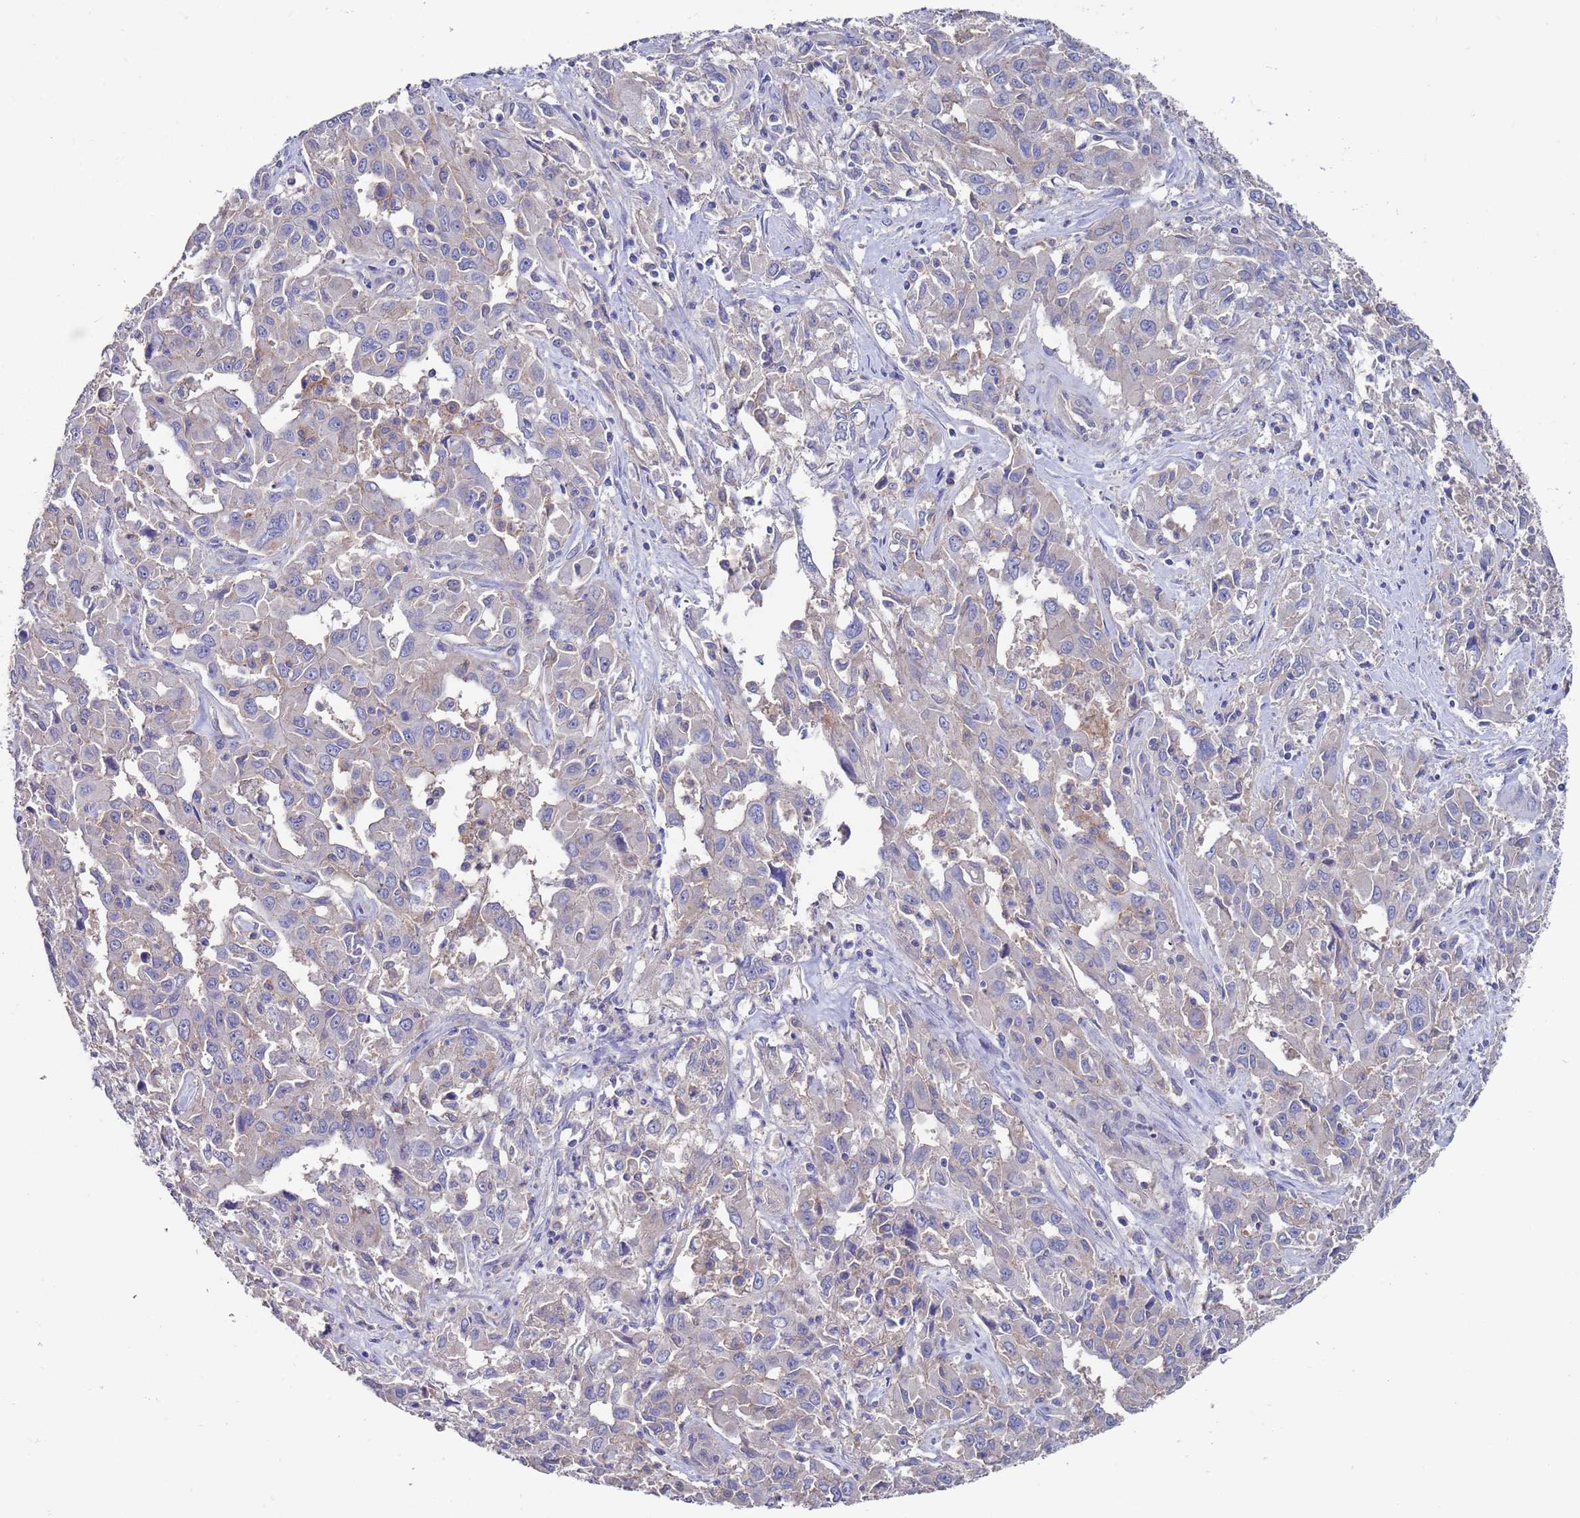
{"staining": {"intensity": "negative", "quantity": "none", "location": "none"}, "tissue": "liver cancer", "cell_type": "Tumor cells", "image_type": "cancer", "snomed": [{"axis": "morphology", "description": "Carcinoma, Hepatocellular, NOS"}, {"axis": "topography", "description": "Liver"}], "caption": "Immunohistochemistry of human hepatocellular carcinoma (liver) exhibits no staining in tumor cells. Nuclei are stained in blue.", "gene": "KRTCAP3", "patient": {"sex": "male", "age": 63}}